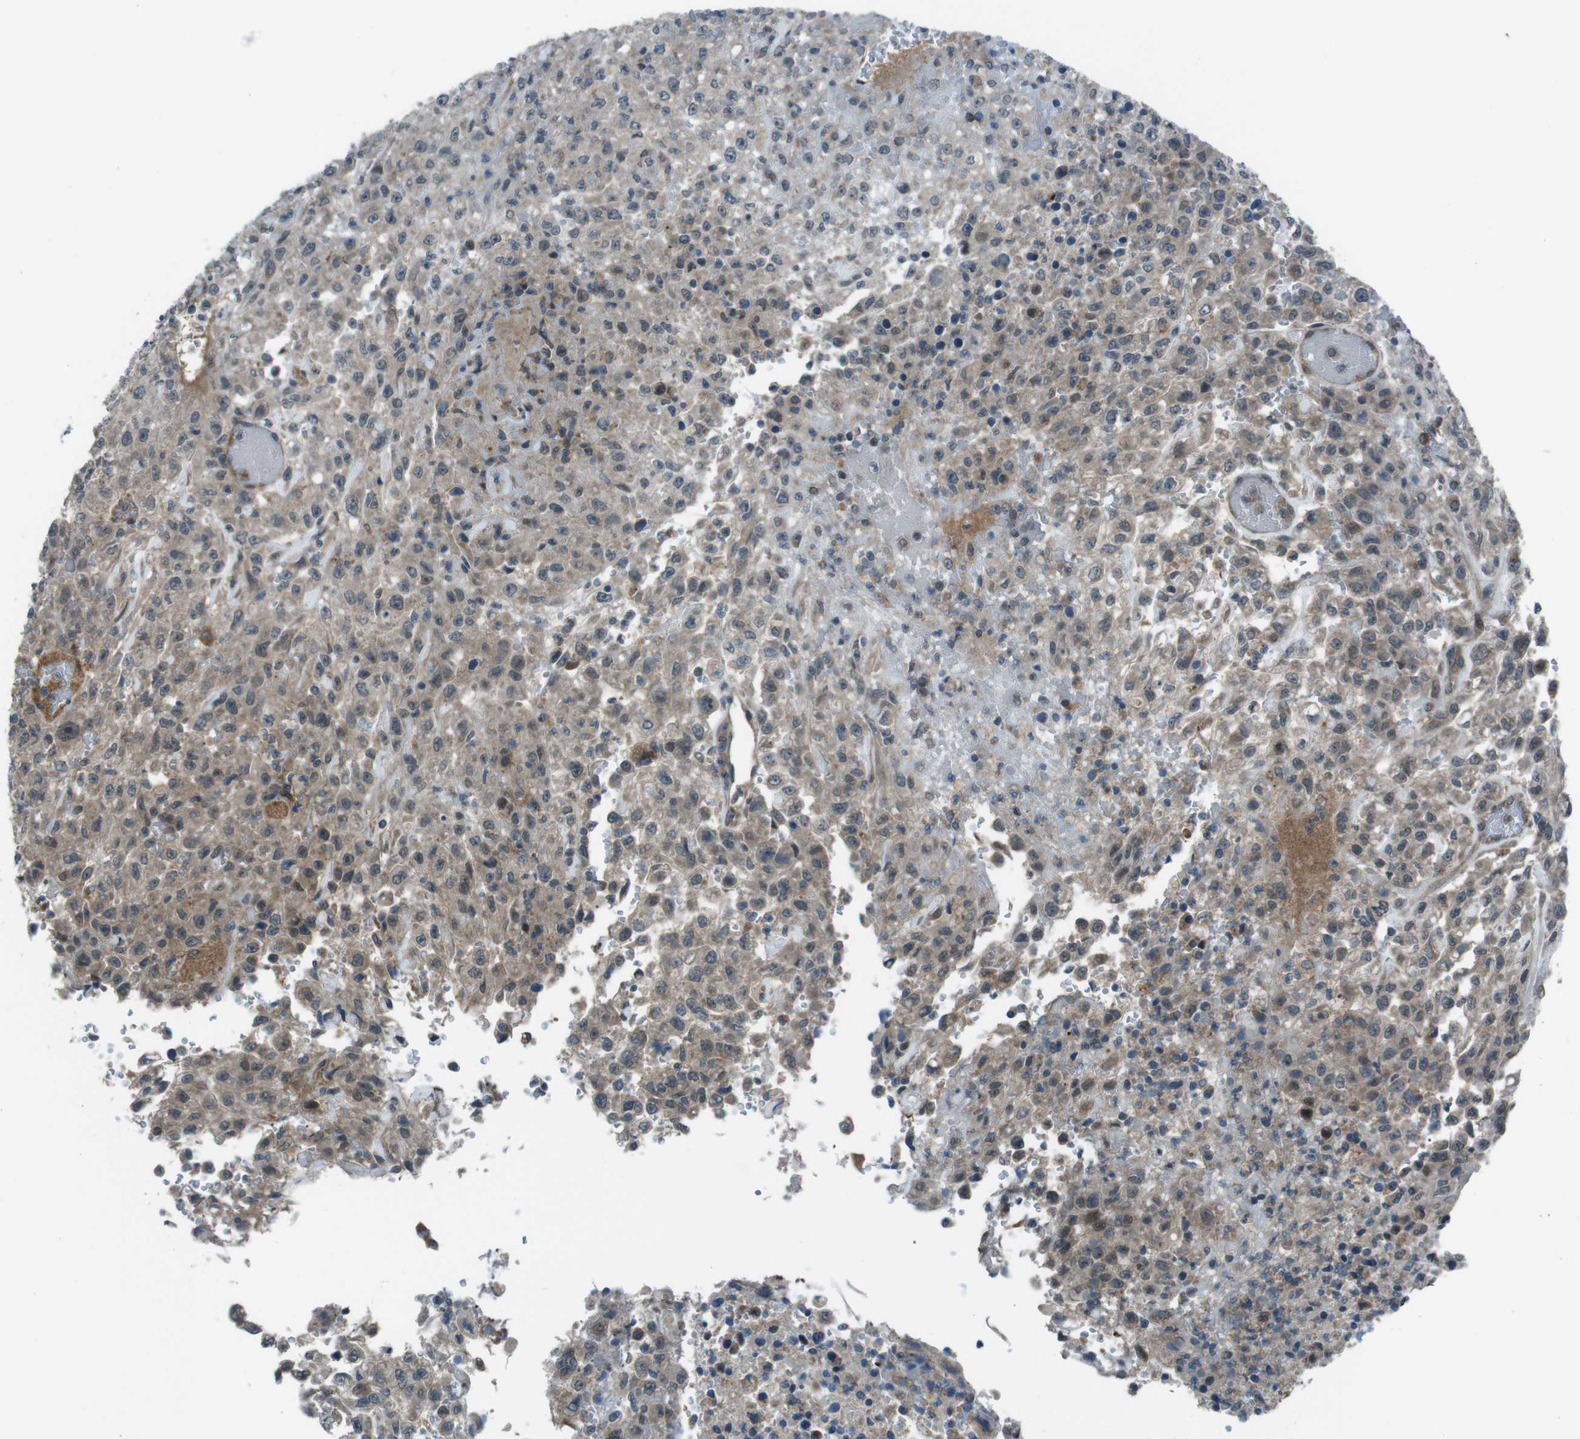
{"staining": {"intensity": "weak", "quantity": "25%-75%", "location": "cytoplasmic/membranous"}, "tissue": "urothelial cancer", "cell_type": "Tumor cells", "image_type": "cancer", "snomed": [{"axis": "morphology", "description": "Urothelial carcinoma, High grade"}, {"axis": "topography", "description": "Urinary bladder"}], "caption": "A brown stain labels weak cytoplasmic/membranous positivity of a protein in human urothelial carcinoma (high-grade) tumor cells.", "gene": "SLC27A4", "patient": {"sex": "male", "age": 46}}